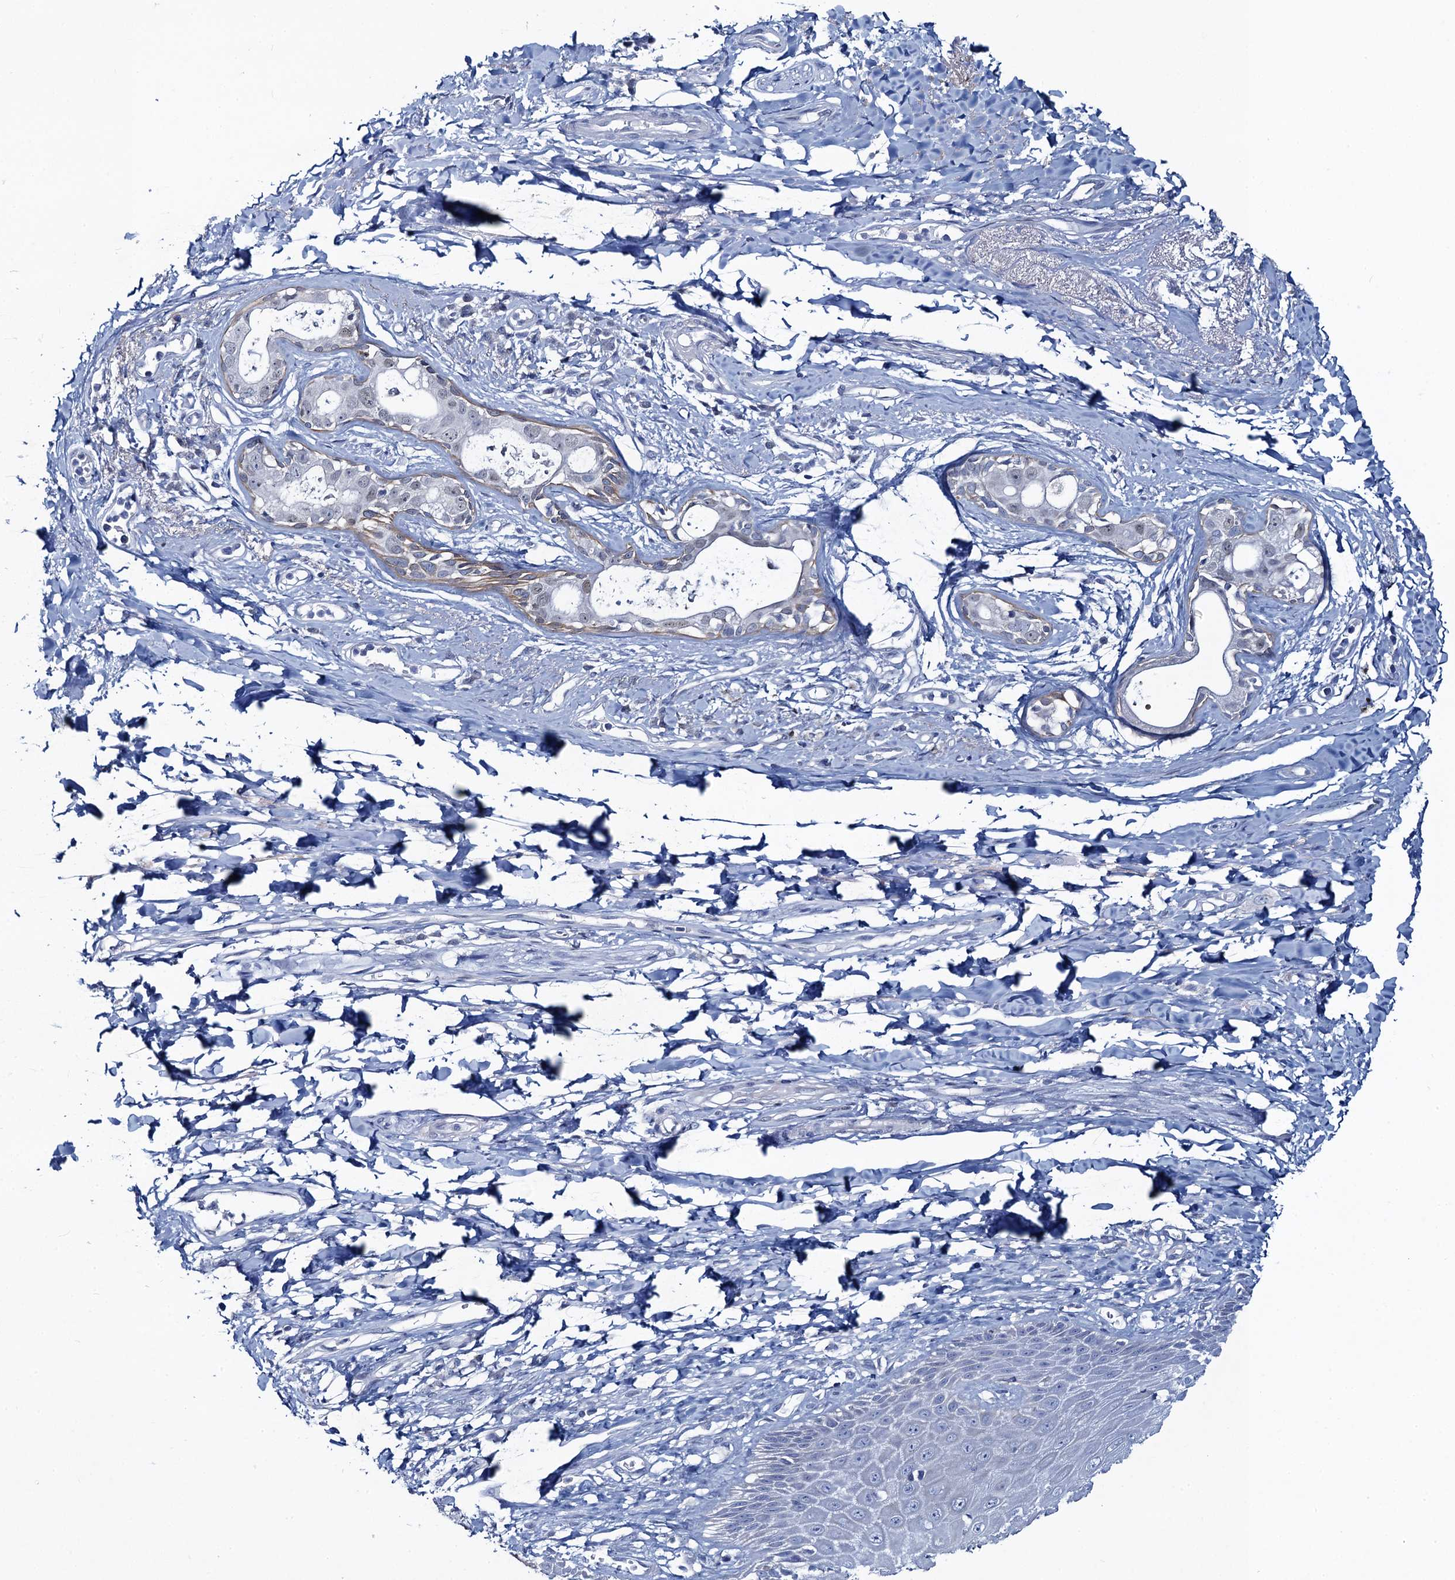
{"staining": {"intensity": "negative", "quantity": "none", "location": "none"}, "tissue": "skin", "cell_type": "Epidermal cells", "image_type": "normal", "snomed": [{"axis": "morphology", "description": "Normal tissue, NOS"}, {"axis": "topography", "description": "Anal"}], "caption": "The IHC photomicrograph has no significant expression in epidermal cells of skin. (Stains: DAB immunohistochemistry with hematoxylin counter stain, Microscopy: brightfield microscopy at high magnification).", "gene": "TOX3", "patient": {"sex": "male", "age": 78}}